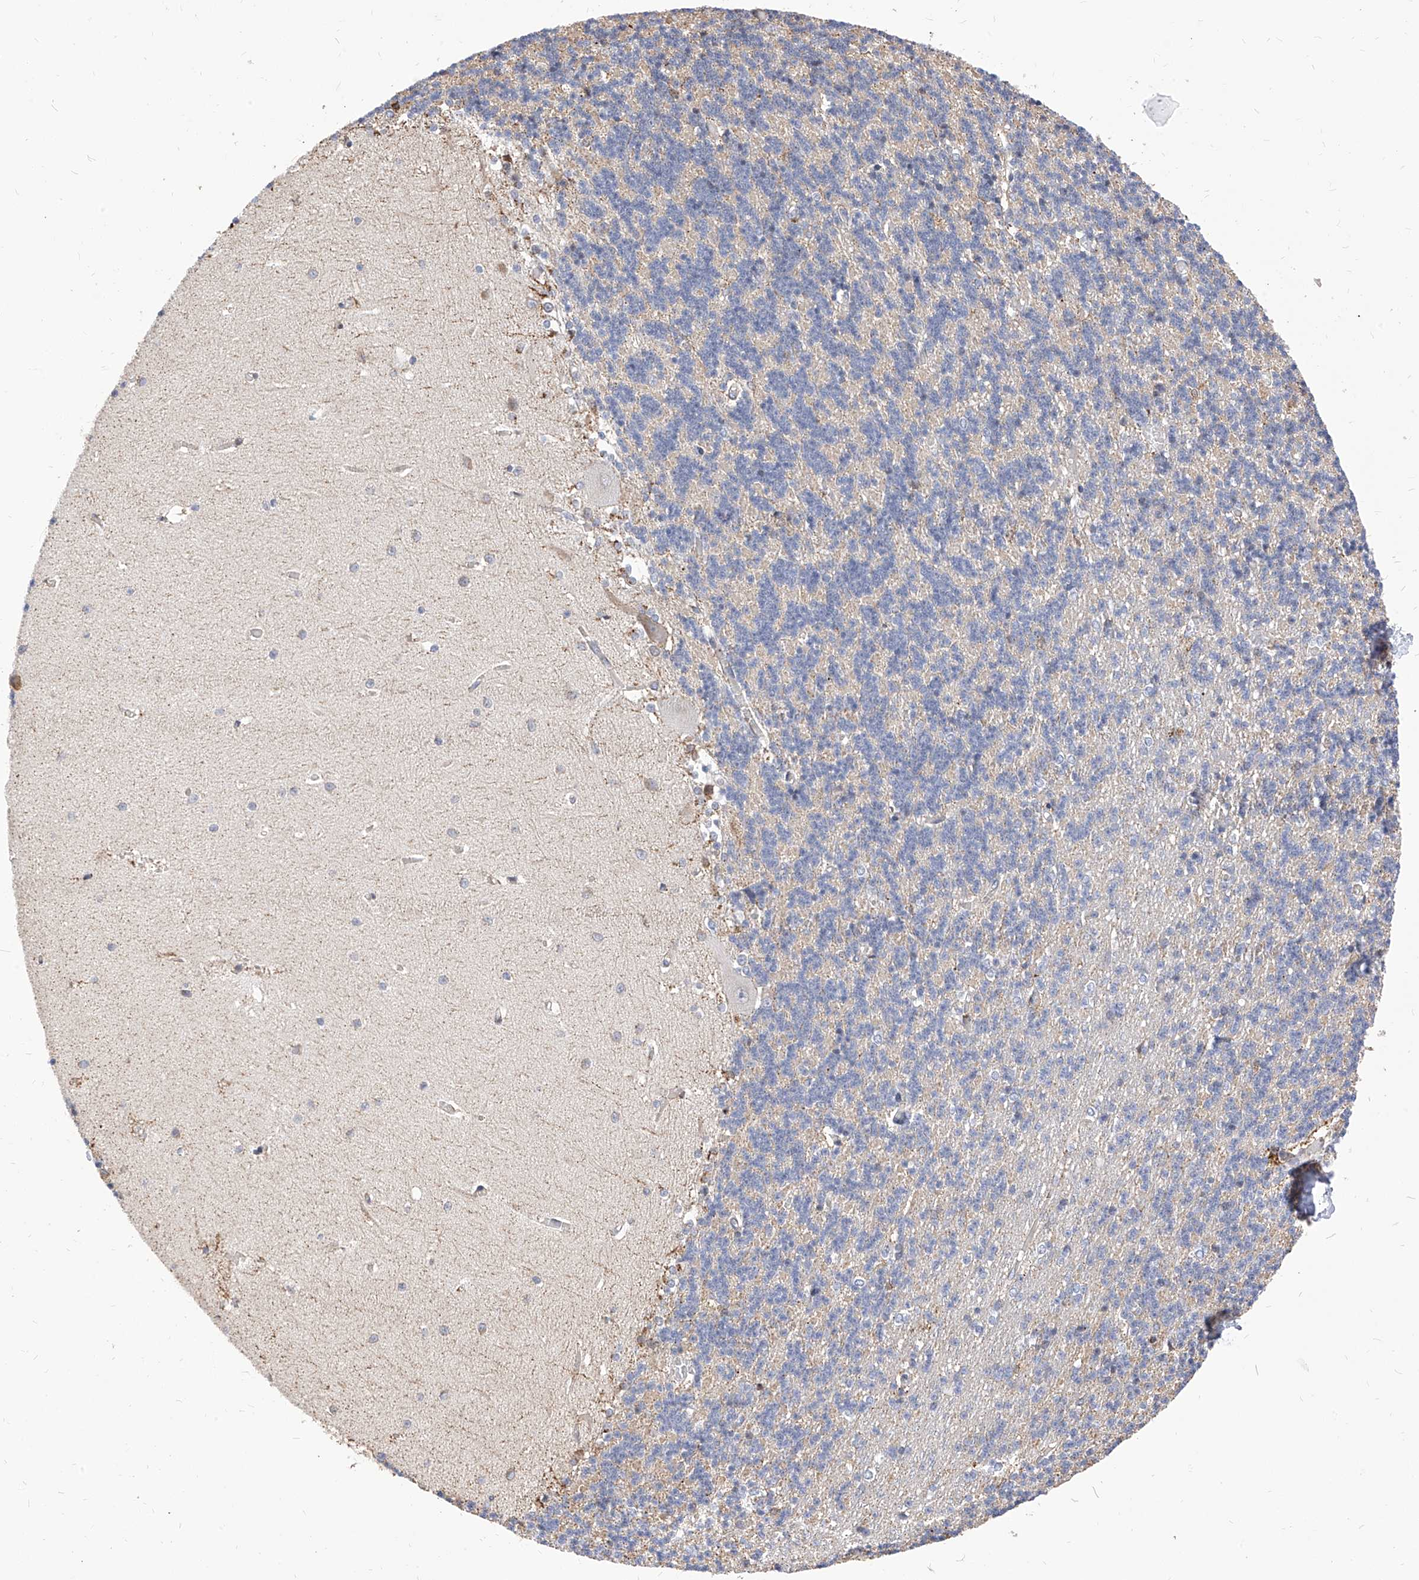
{"staining": {"intensity": "moderate", "quantity": "25%-75%", "location": "cytoplasmic/membranous"}, "tissue": "cerebellum", "cell_type": "Cells in granular layer", "image_type": "normal", "snomed": [{"axis": "morphology", "description": "Normal tissue, NOS"}, {"axis": "topography", "description": "Cerebellum"}], "caption": "Cells in granular layer demonstrate medium levels of moderate cytoplasmic/membranous staining in about 25%-75% of cells in normal cerebellum. The staining was performed using DAB (3,3'-diaminobenzidine), with brown indicating positive protein expression. Nuclei are stained blue with hematoxylin.", "gene": "TTLL8", "patient": {"sex": "male", "age": 37}}